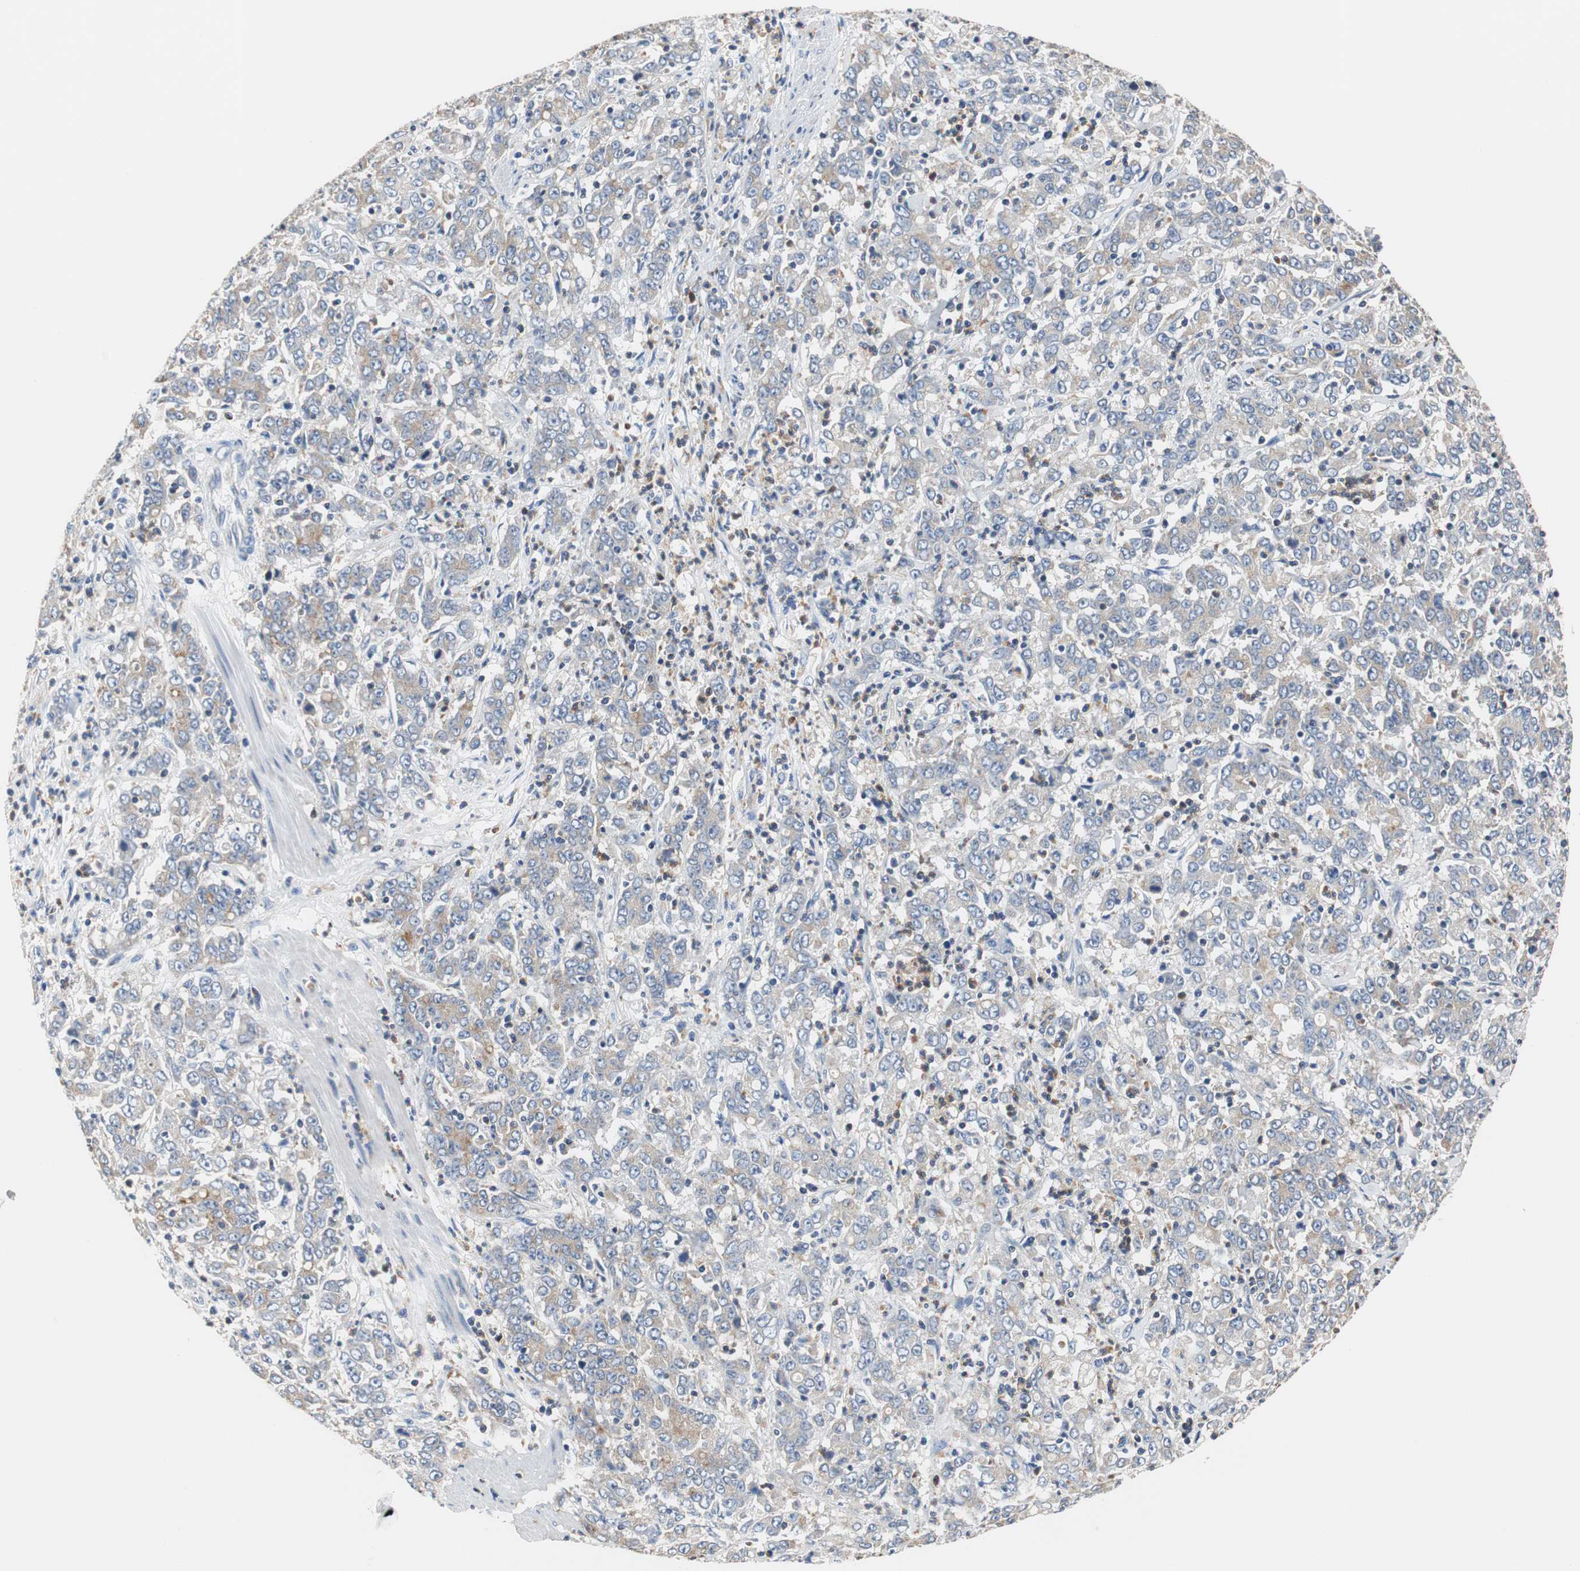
{"staining": {"intensity": "weak", "quantity": ">75%", "location": "cytoplasmic/membranous"}, "tissue": "stomach cancer", "cell_type": "Tumor cells", "image_type": "cancer", "snomed": [{"axis": "morphology", "description": "Adenocarcinoma, NOS"}, {"axis": "topography", "description": "Stomach, lower"}], "caption": "A brown stain shows weak cytoplasmic/membranous expression of a protein in human stomach cancer tumor cells.", "gene": "VAMP8", "patient": {"sex": "female", "age": 71}}